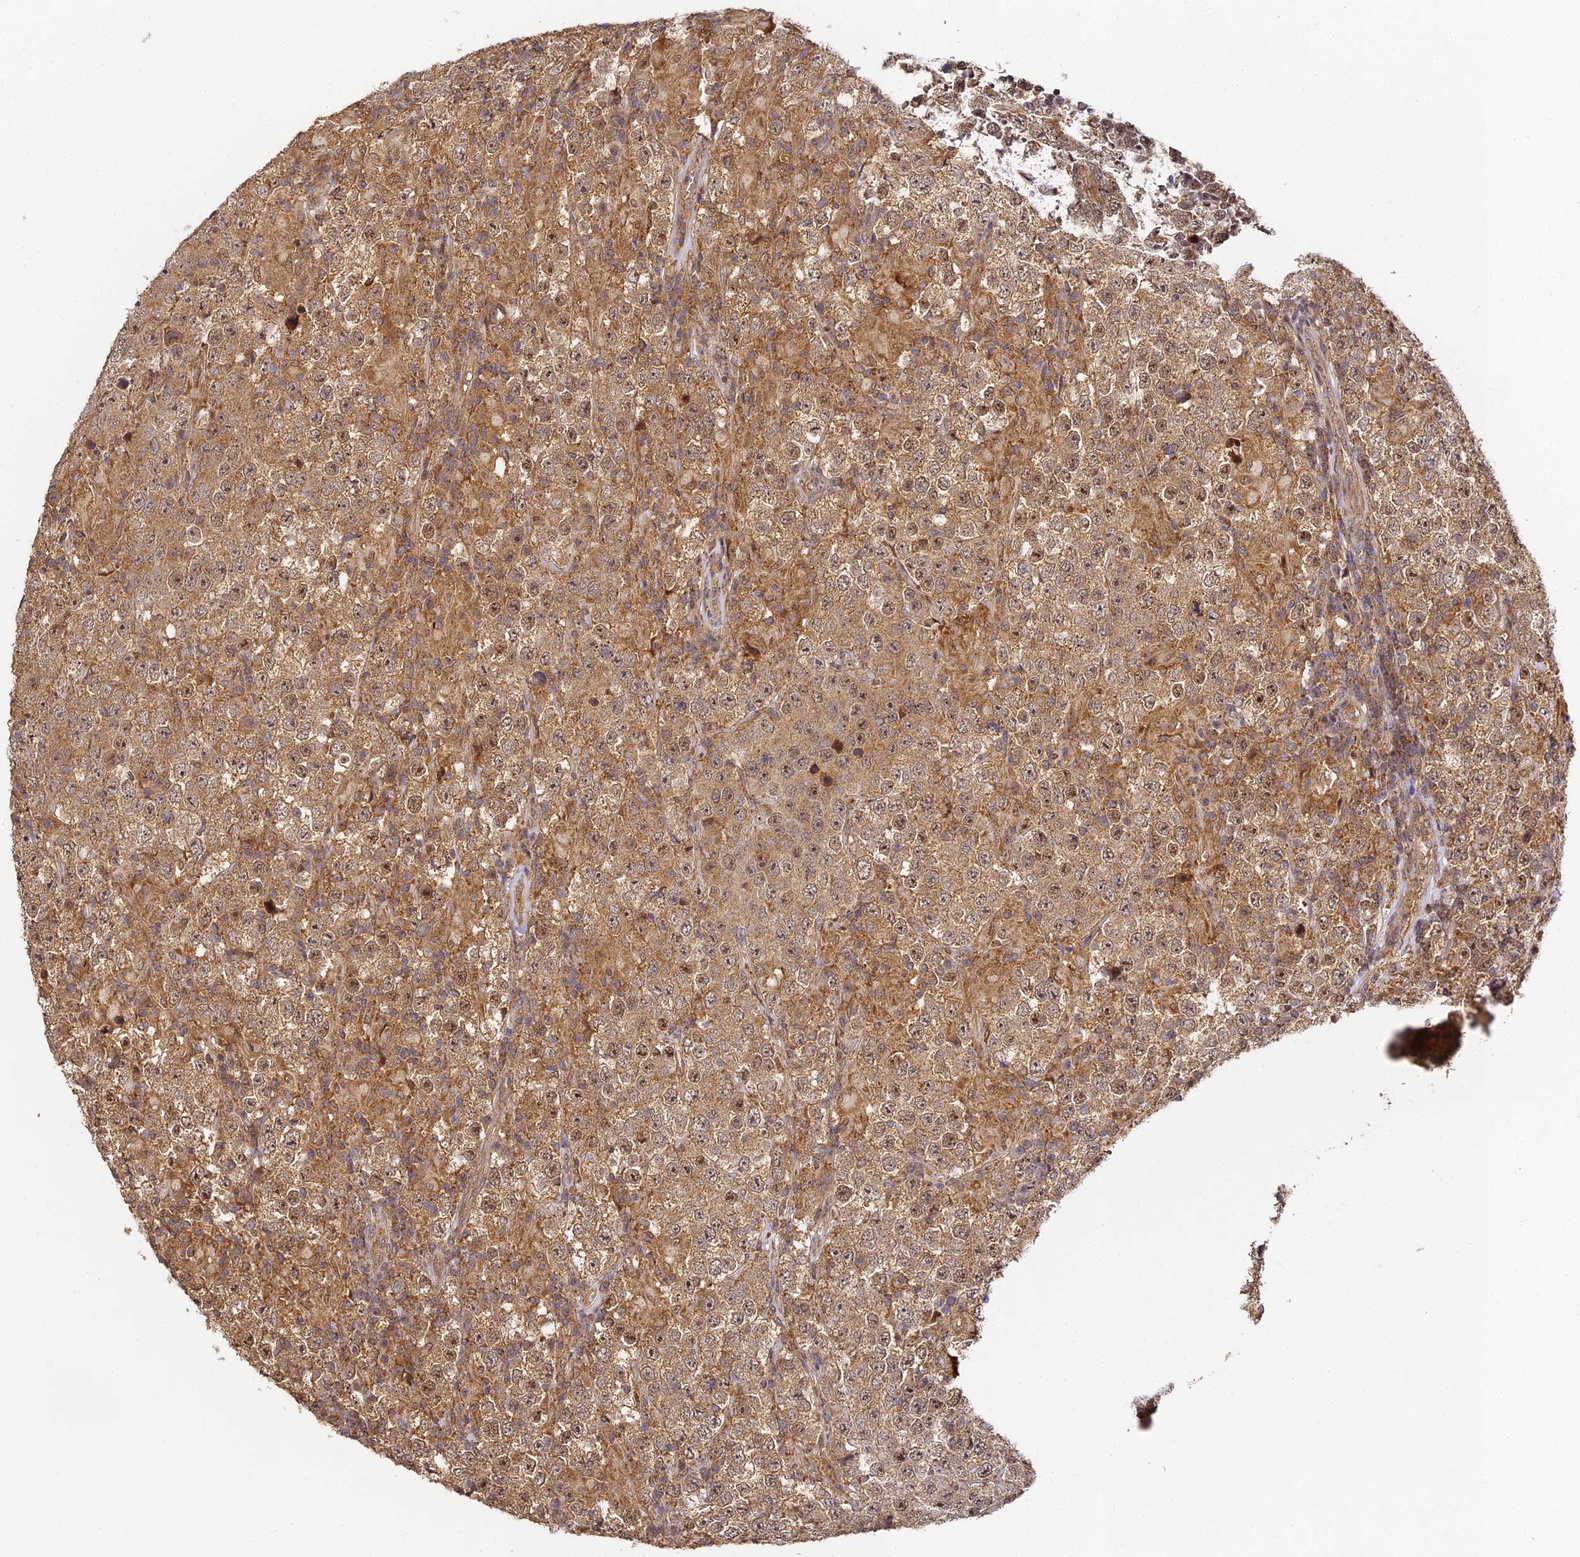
{"staining": {"intensity": "moderate", "quantity": ">75%", "location": "cytoplasmic/membranous,nuclear"}, "tissue": "testis cancer", "cell_type": "Tumor cells", "image_type": "cancer", "snomed": [{"axis": "morphology", "description": "Normal tissue, NOS"}, {"axis": "morphology", "description": "Urothelial carcinoma, High grade"}, {"axis": "morphology", "description": "Seminoma, NOS"}, {"axis": "morphology", "description": "Carcinoma, Embryonal, NOS"}, {"axis": "topography", "description": "Urinary bladder"}, {"axis": "topography", "description": "Testis"}], "caption": "Testis cancer stained with a brown dye demonstrates moderate cytoplasmic/membranous and nuclear positive positivity in about >75% of tumor cells.", "gene": "ZNF443", "patient": {"sex": "male", "age": 41}}